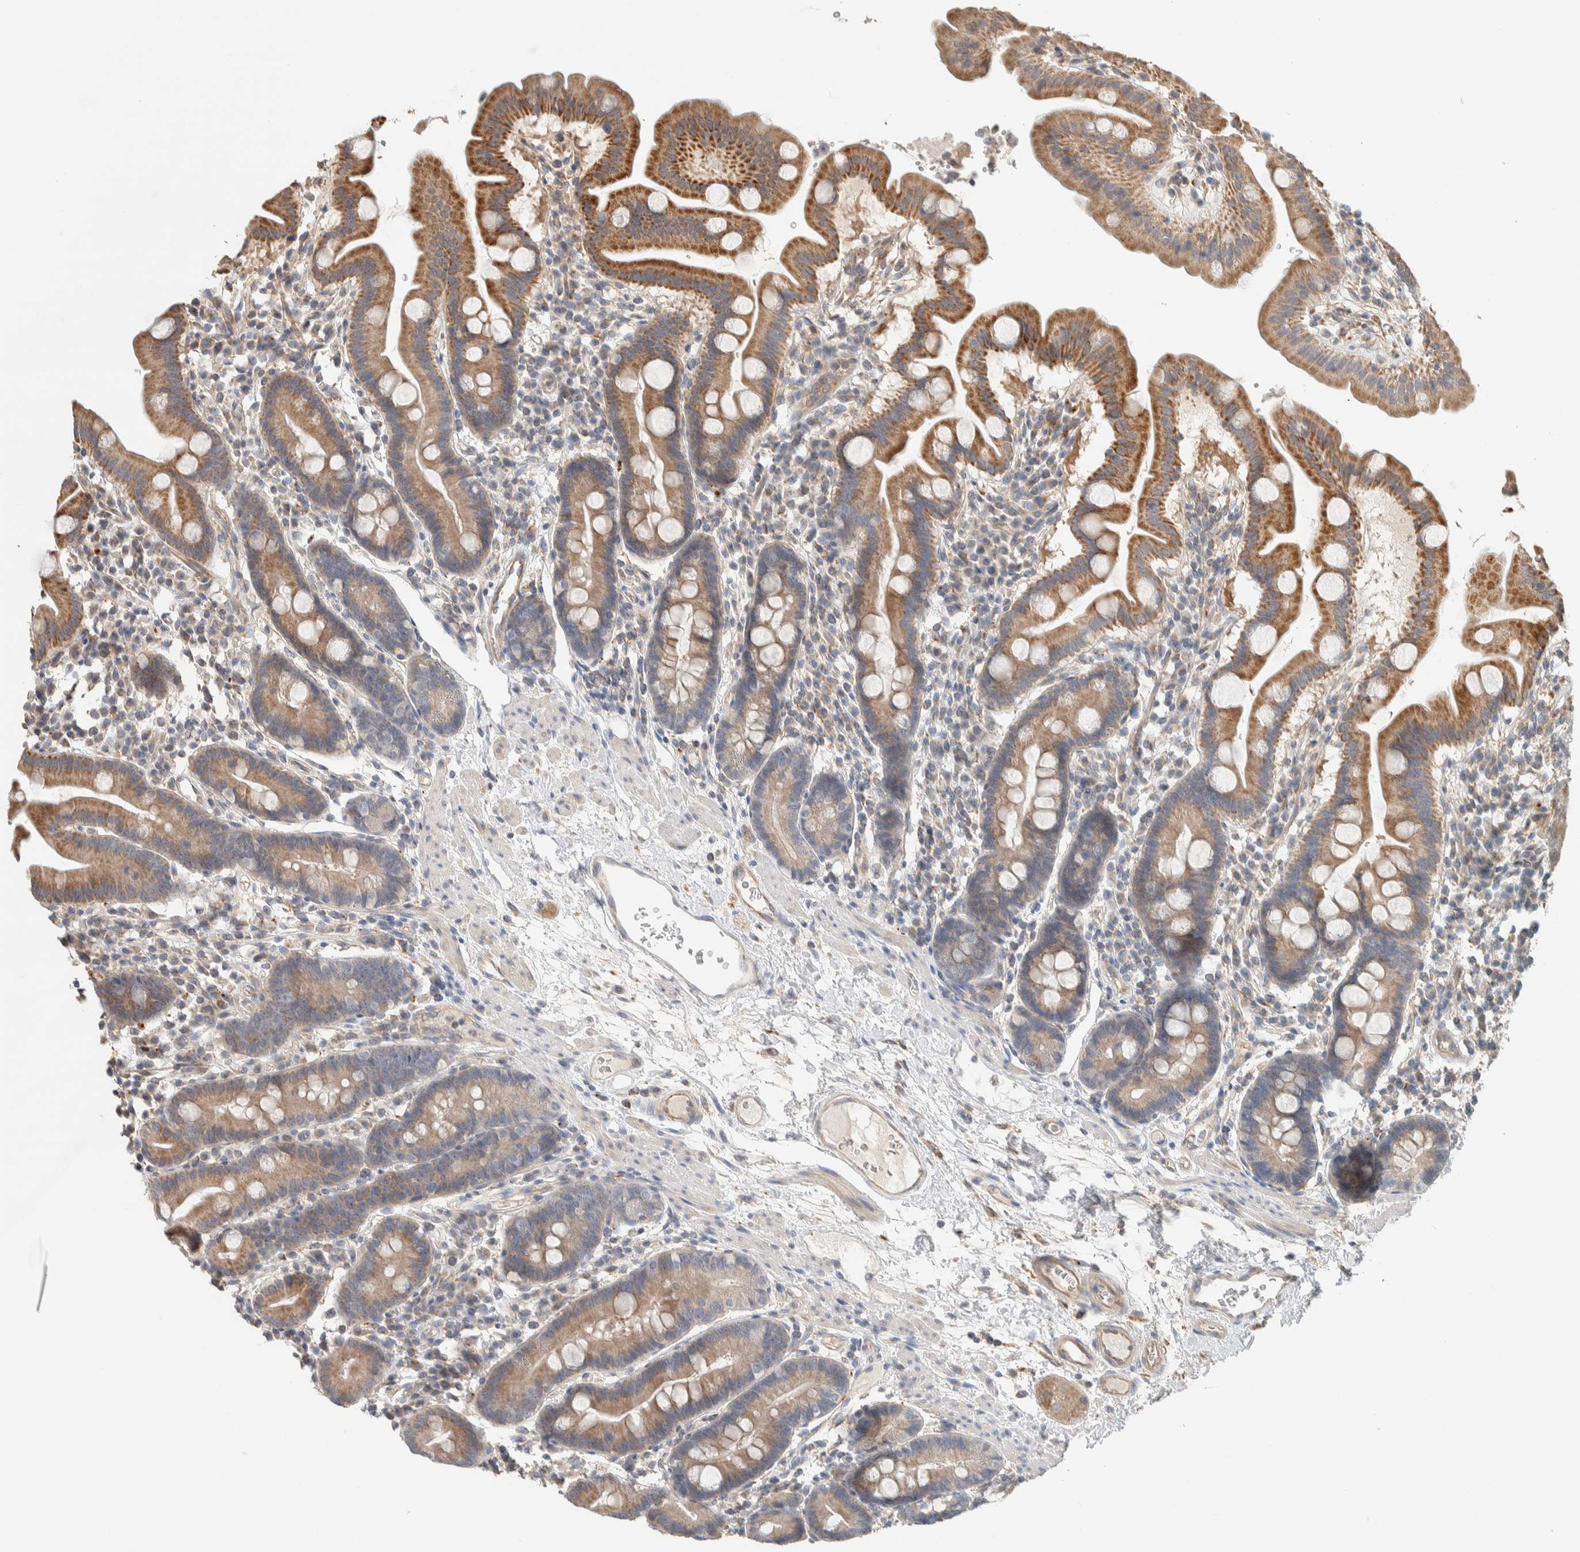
{"staining": {"intensity": "moderate", "quantity": ">75%", "location": "cytoplasmic/membranous"}, "tissue": "duodenum", "cell_type": "Glandular cells", "image_type": "normal", "snomed": [{"axis": "morphology", "description": "Normal tissue, NOS"}, {"axis": "topography", "description": "Duodenum"}], "caption": "A brown stain labels moderate cytoplasmic/membranous expression of a protein in glandular cells of normal human duodenum.", "gene": "PDE7B", "patient": {"sex": "male", "age": 50}}